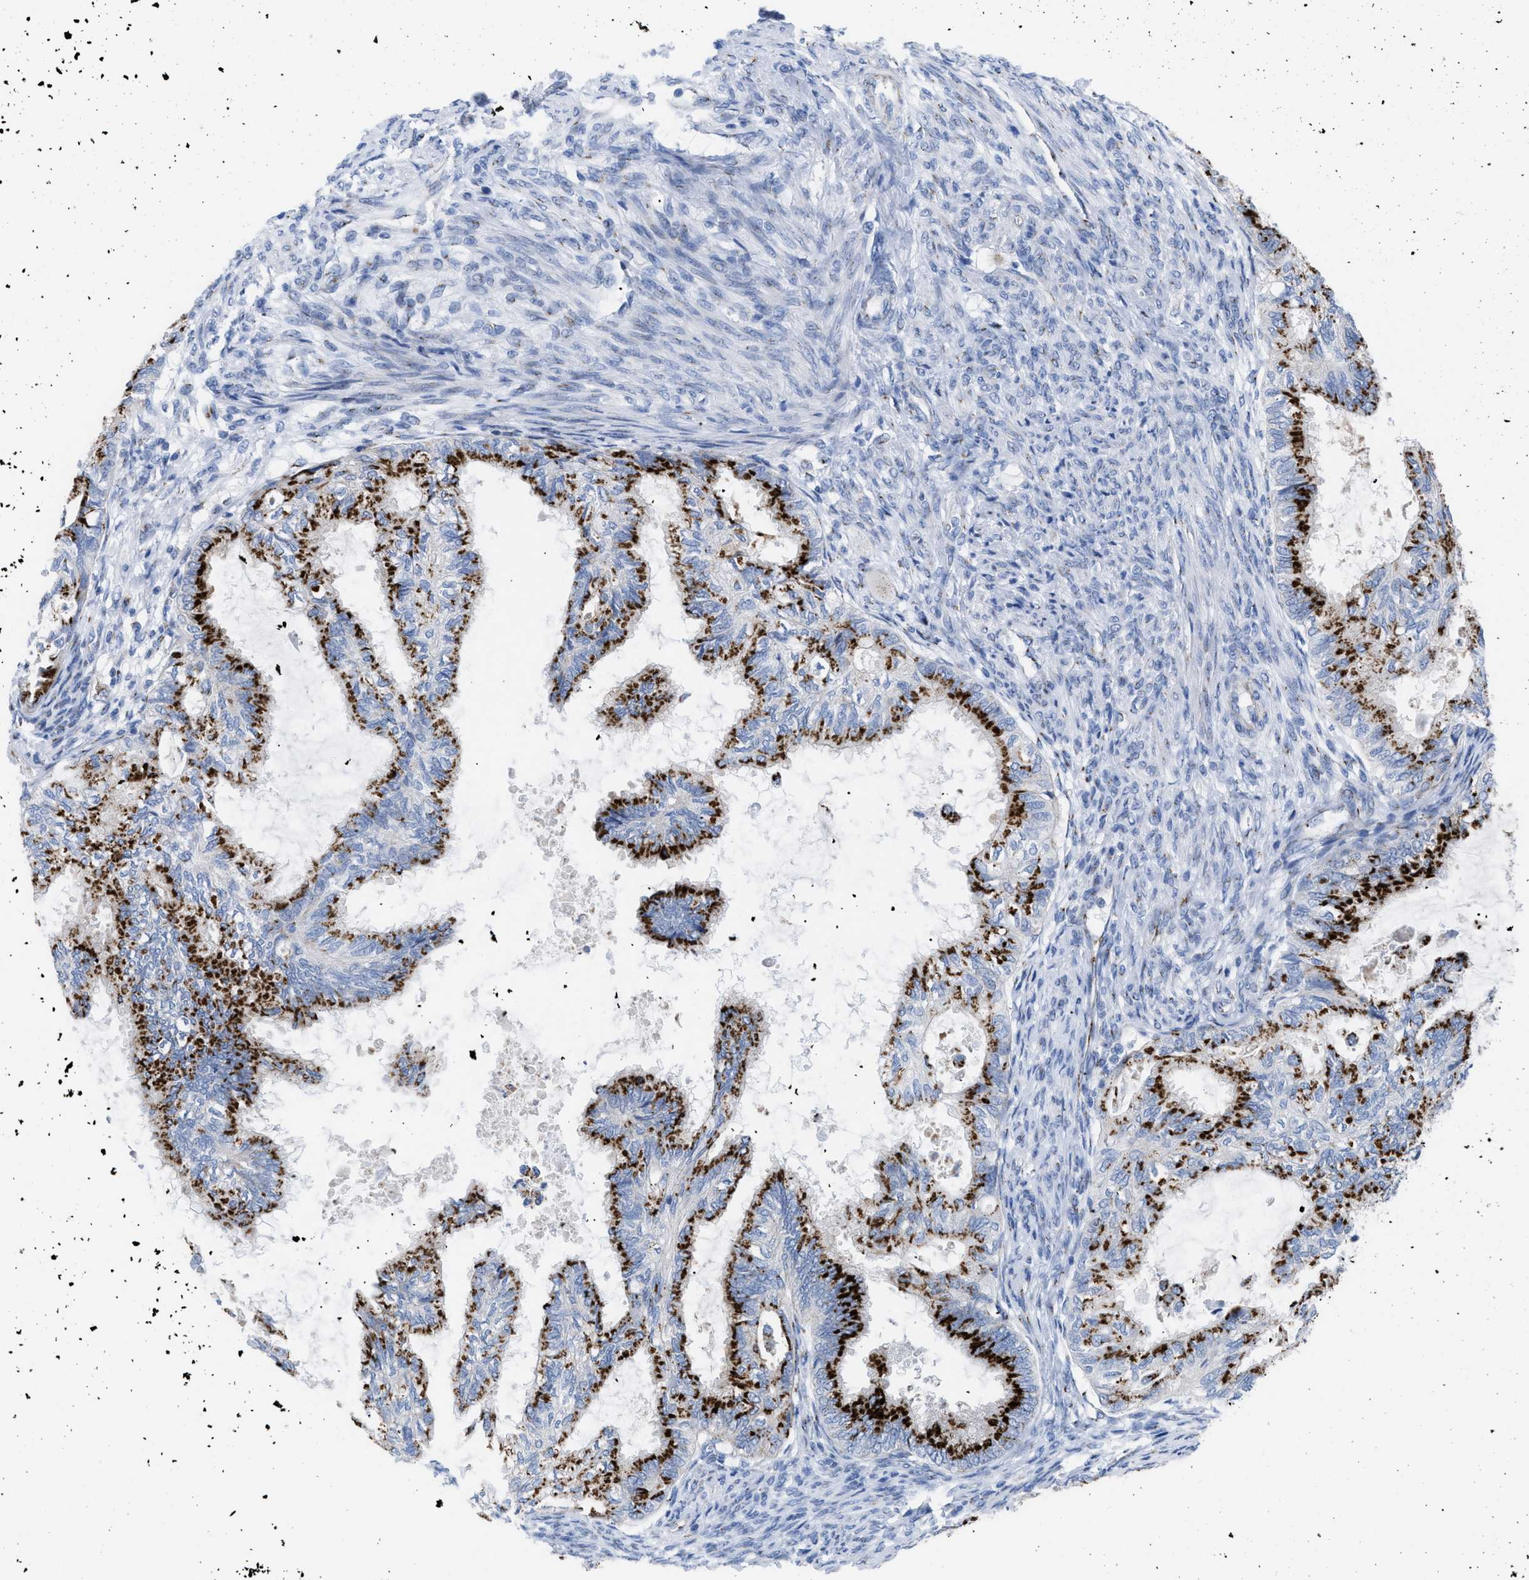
{"staining": {"intensity": "strong", "quantity": ">75%", "location": "cytoplasmic/membranous"}, "tissue": "cervical cancer", "cell_type": "Tumor cells", "image_type": "cancer", "snomed": [{"axis": "morphology", "description": "Normal tissue, NOS"}, {"axis": "morphology", "description": "Adenocarcinoma, NOS"}, {"axis": "topography", "description": "Cervix"}, {"axis": "topography", "description": "Endometrium"}], "caption": "Human cervical cancer (adenocarcinoma) stained for a protein (brown) demonstrates strong cytoplasmic/membranous positive positivity in approximately >75% of tumor cells.", "gene": "TMEM17", "patient": {"sex": "female", "age": 86}}